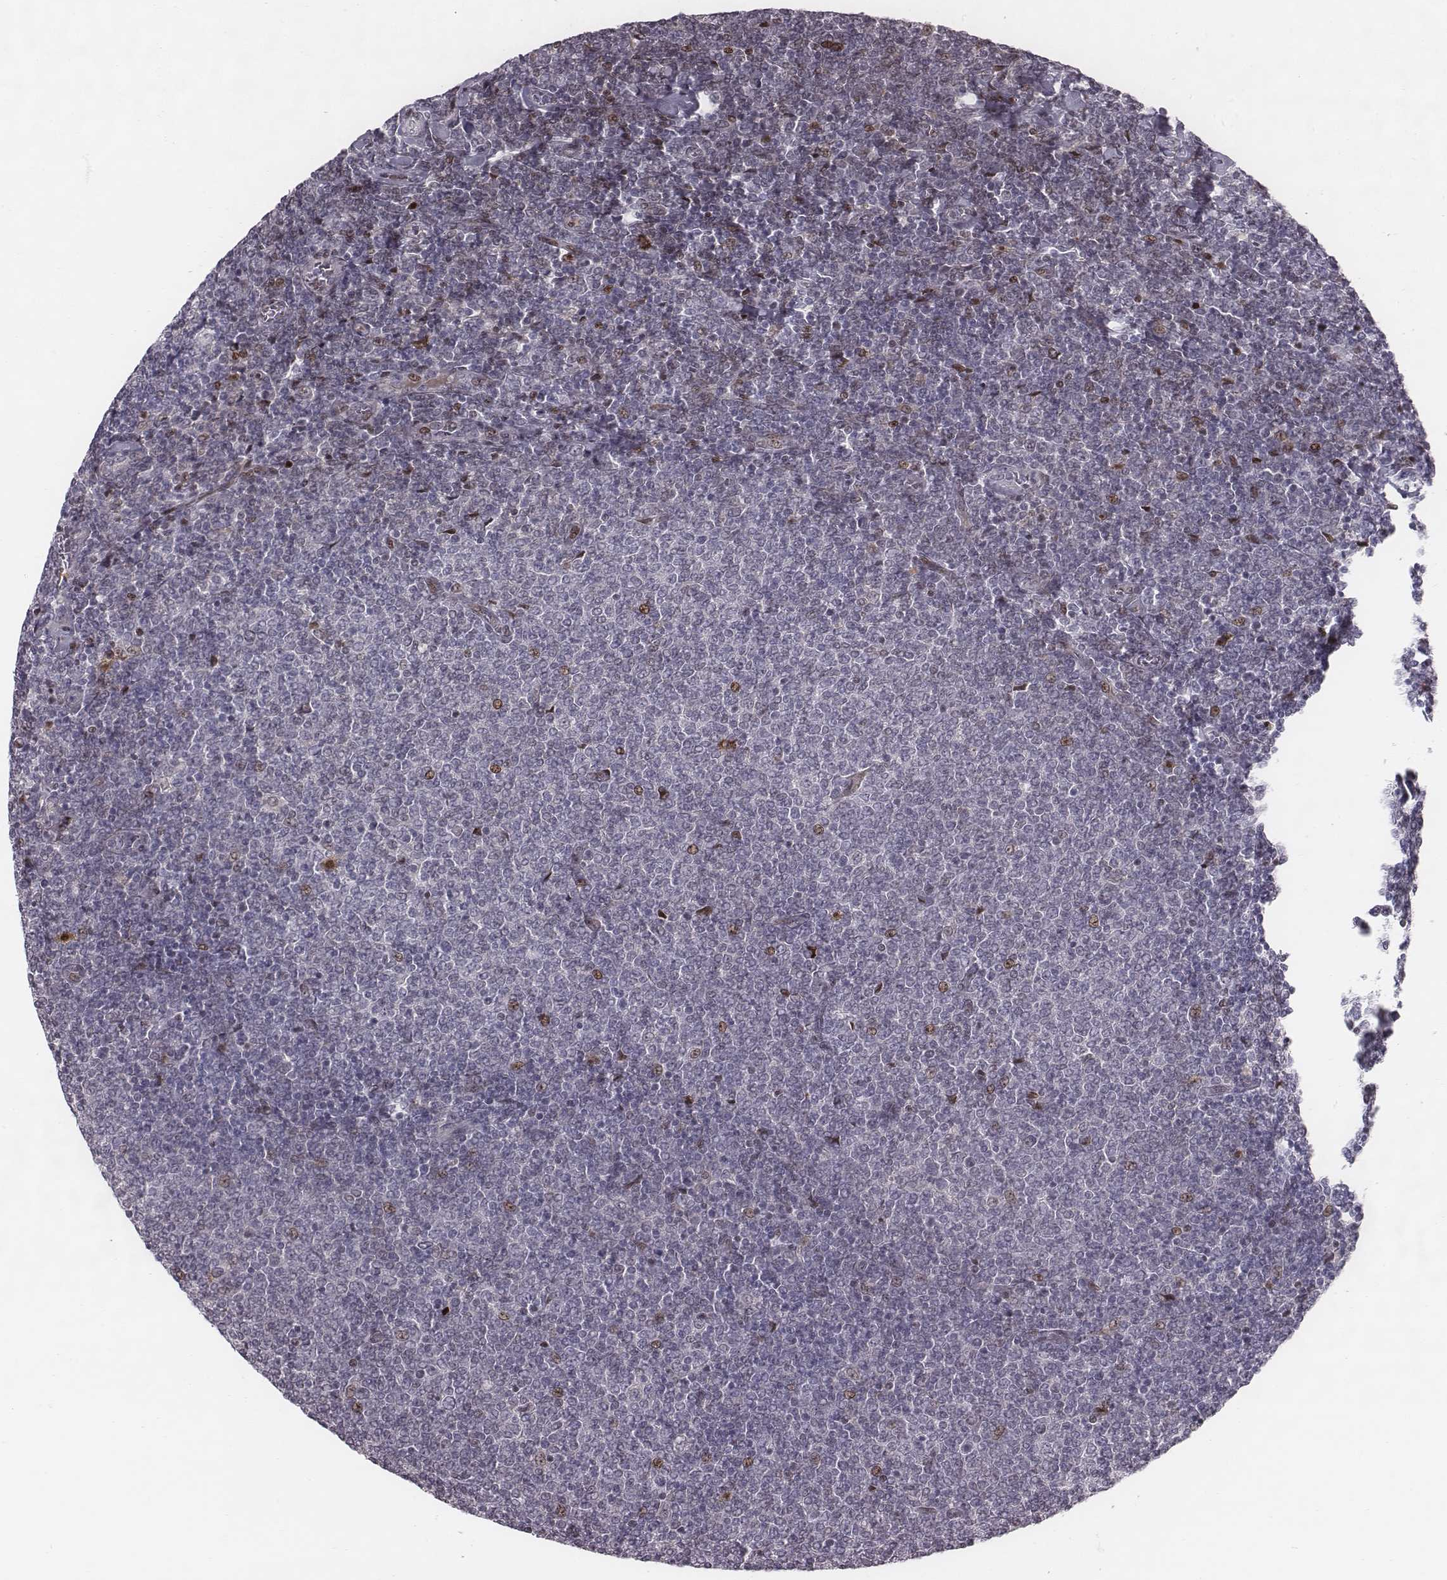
{"staining": {"intensity": "moderate", "quantity": "<25%", "location": "nuclear"}, "tissue": "lymphoma", "cell_type": "Tumor cells", "image_type": "cancer", "snomed": [{"axis": "morphology", "description": "Malignant lymphoma, non-Hodgkin's type, Low grade"}, {"axis": "topography", "description": "Lymph node"}], "caption": "Moderate nuclear protein staining is identified in about <25% of tumor cells in lymphoma.", "gene": "NDC1", "patient": {"sex": "male", "age": 52}}